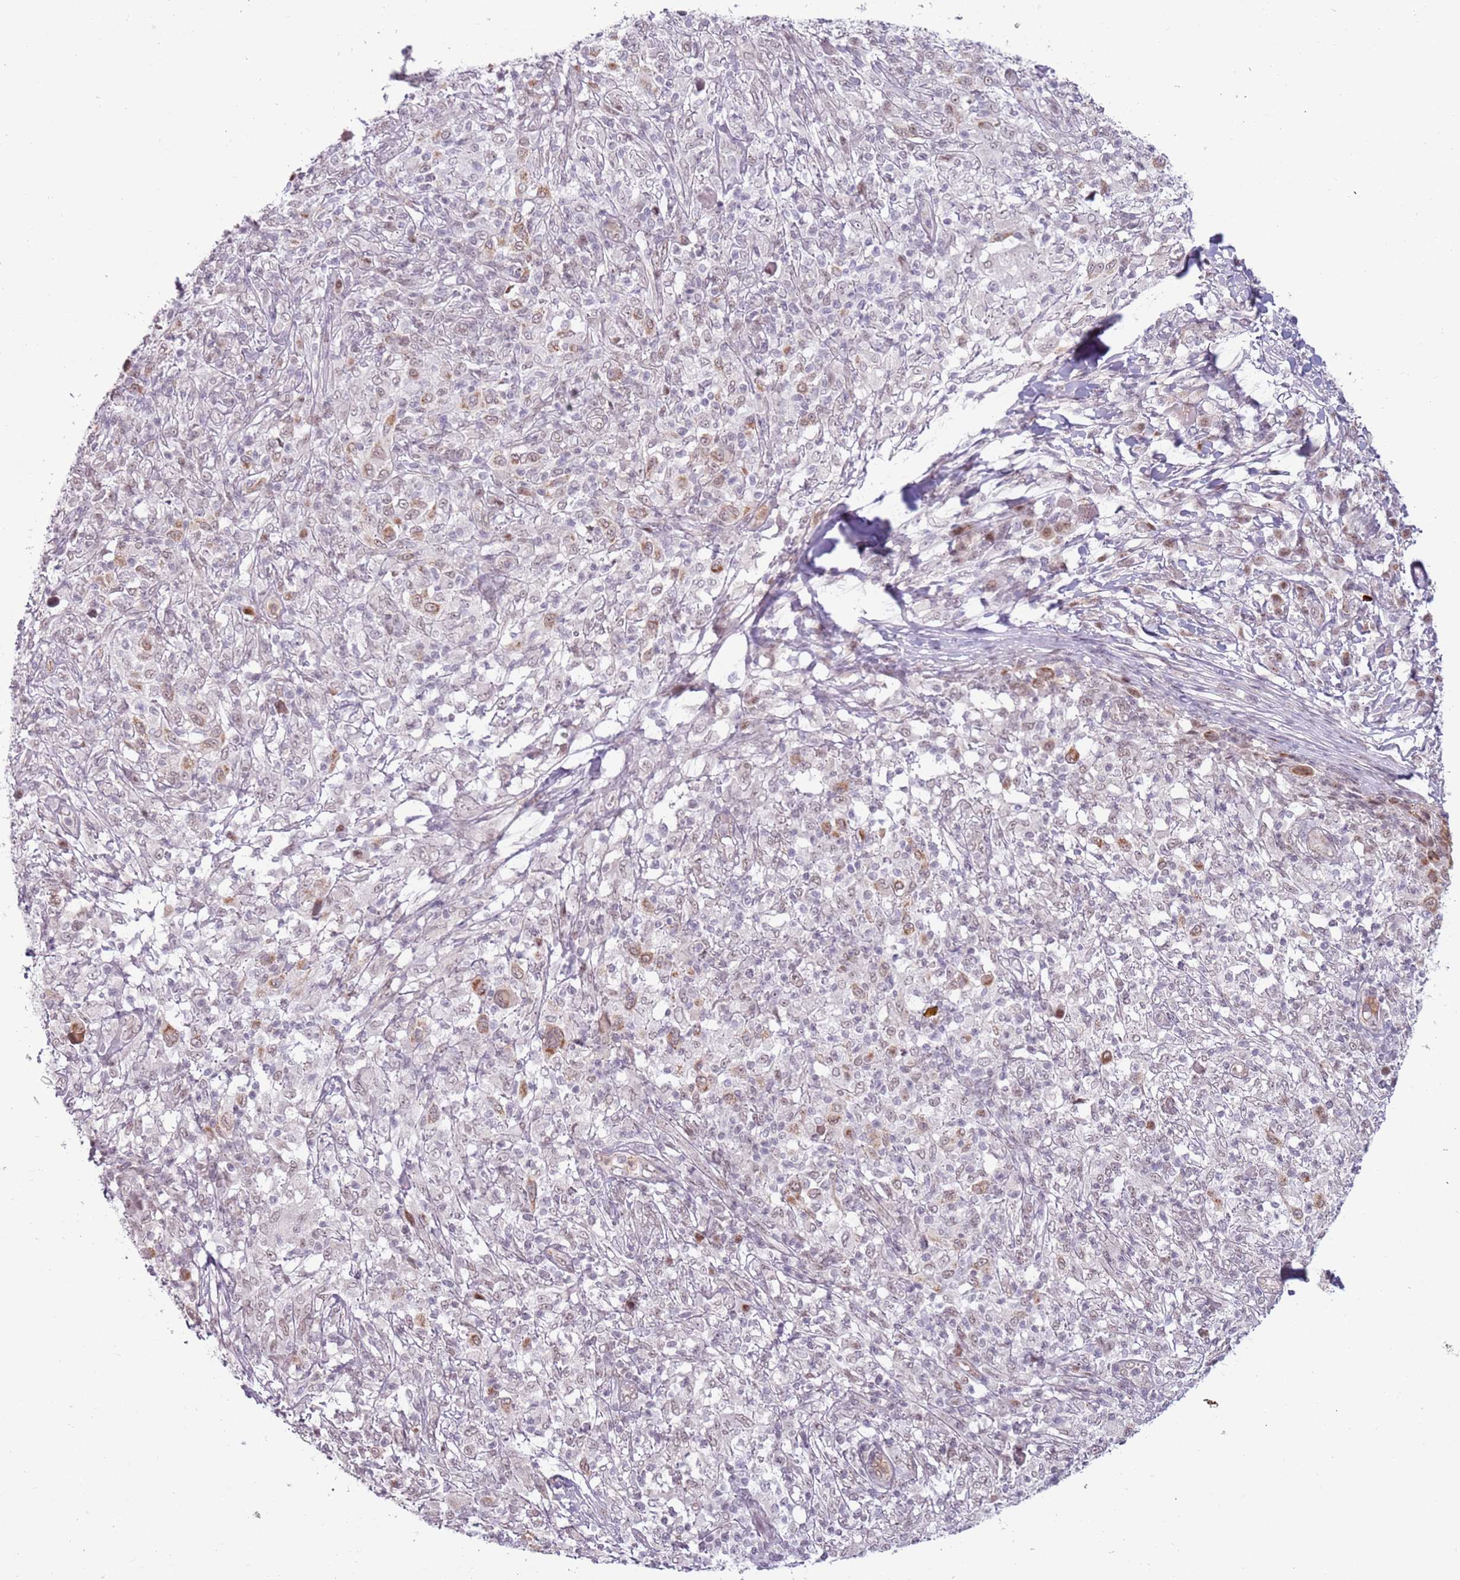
{"staining": {"intensity": "negative", "quantity": "none", "location": "none"}, "tissue": "melanoma", "cell_type": "Tumor cells", "image_type": "cancer", "snomed": [{"axis": "morphology", "description": "Malignant melanoma, NOS"}, {"axis": "topography", "description": "Skin"}], "caption": "Malignant melanoma was stained to show a protein in brown. There is no significant expression in tumor cells.", "gene": "REXO4", "patient": {"sex": "male", "age": 66}}